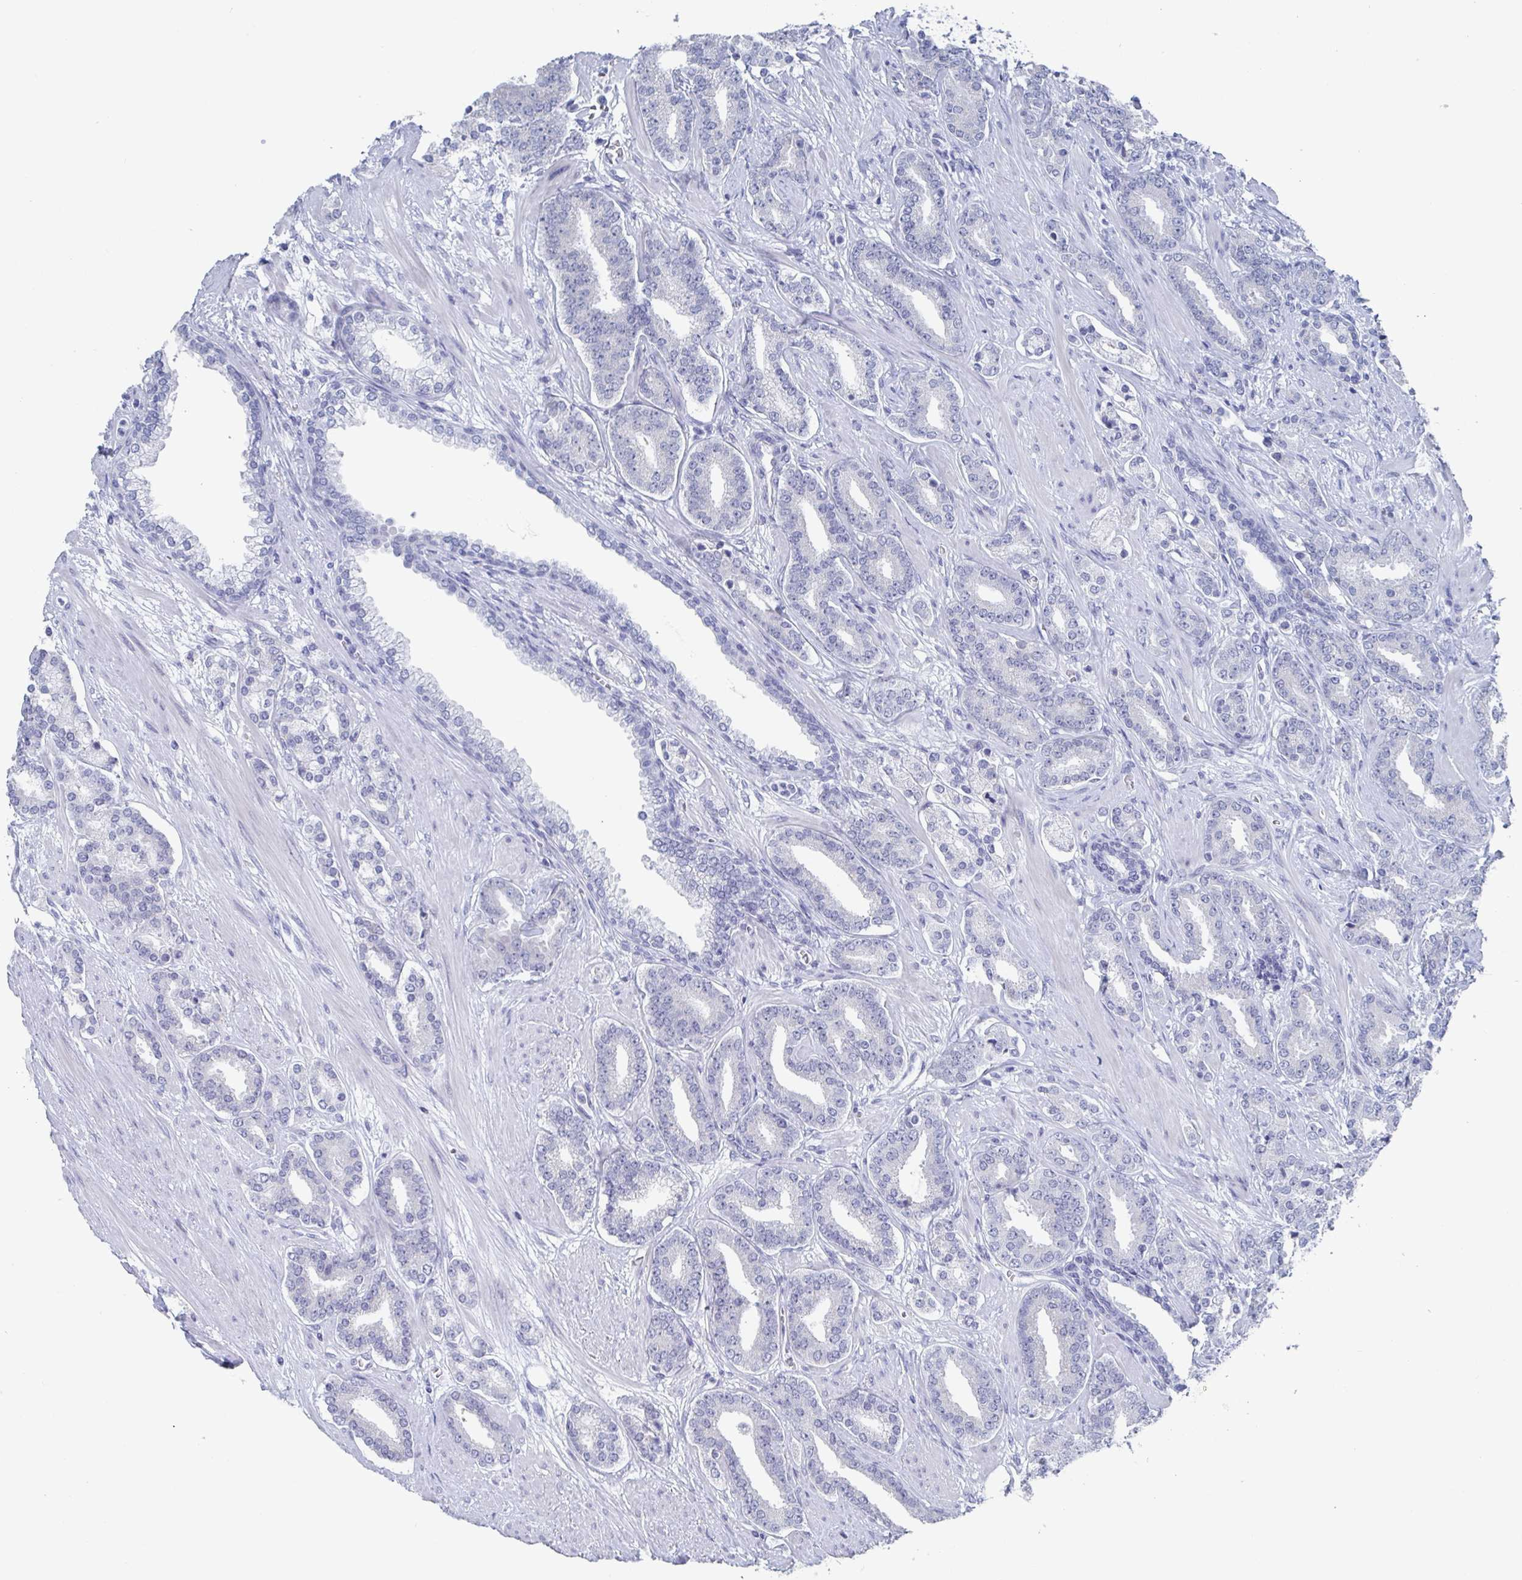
{"staining": {"intensity": "negative", "quantity": "none", "location": "none"}, "tissue": "prostate cancer", "cell_type": "Tumor cells", "image_type": "cancer", "snomed": [{"axis": "morphology", "description": "Adenocarcinoma, High grade"}, {"axis": "topography", "description": "Prostate"}], "caption": "An image of prostate cancer stained for a protein demonstrates no brown staining in tumor cells.", "gene": "CAMKV", "patient": {"sex": "male", "age": 60}}